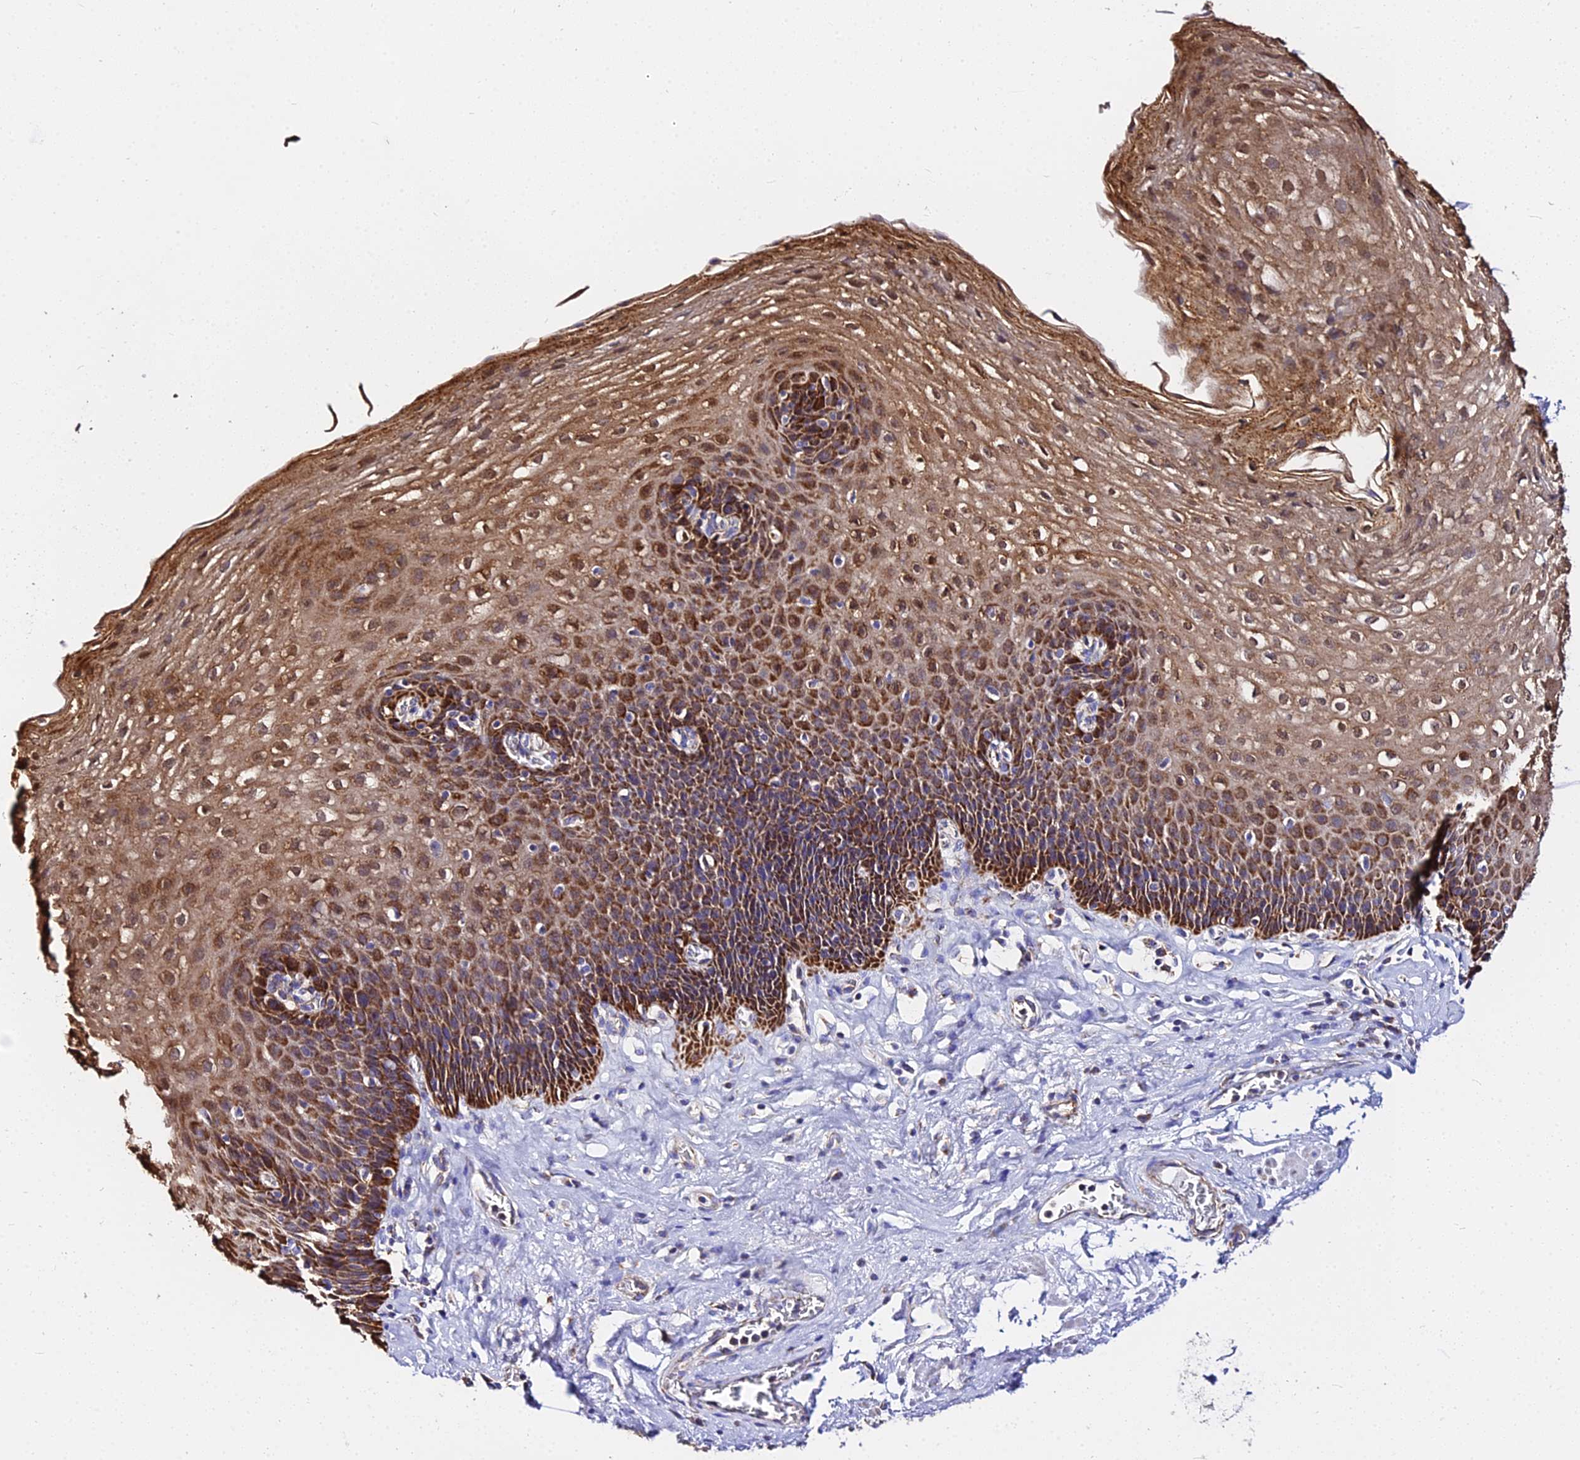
{"staining": {"intensity": "strong", "quantity": ">75%", "location": "cytoplasmic/membranous"}, "tissue": "esophagus", "cell_type": "Squamous epithelial cells", "image_type": "normal", "snomed": [{"axis": "morphology", "description": "Normal tissue, NOS"}, {"axis": "topography", "description": "Esophagus"}], "caption": "Protein expression analysis of normal human esophagus reveals strong cytoplasmic/membranous staining in about >75% of squamous epithelial cells. Using DAB (3,3'-diaminobenzidine) (brown) and hematoxylin (blue) stains, captured at high magnification using brightfield microscopy.", "gene": "ZNF573", "patient": {"sex": "female", "age": 66}}